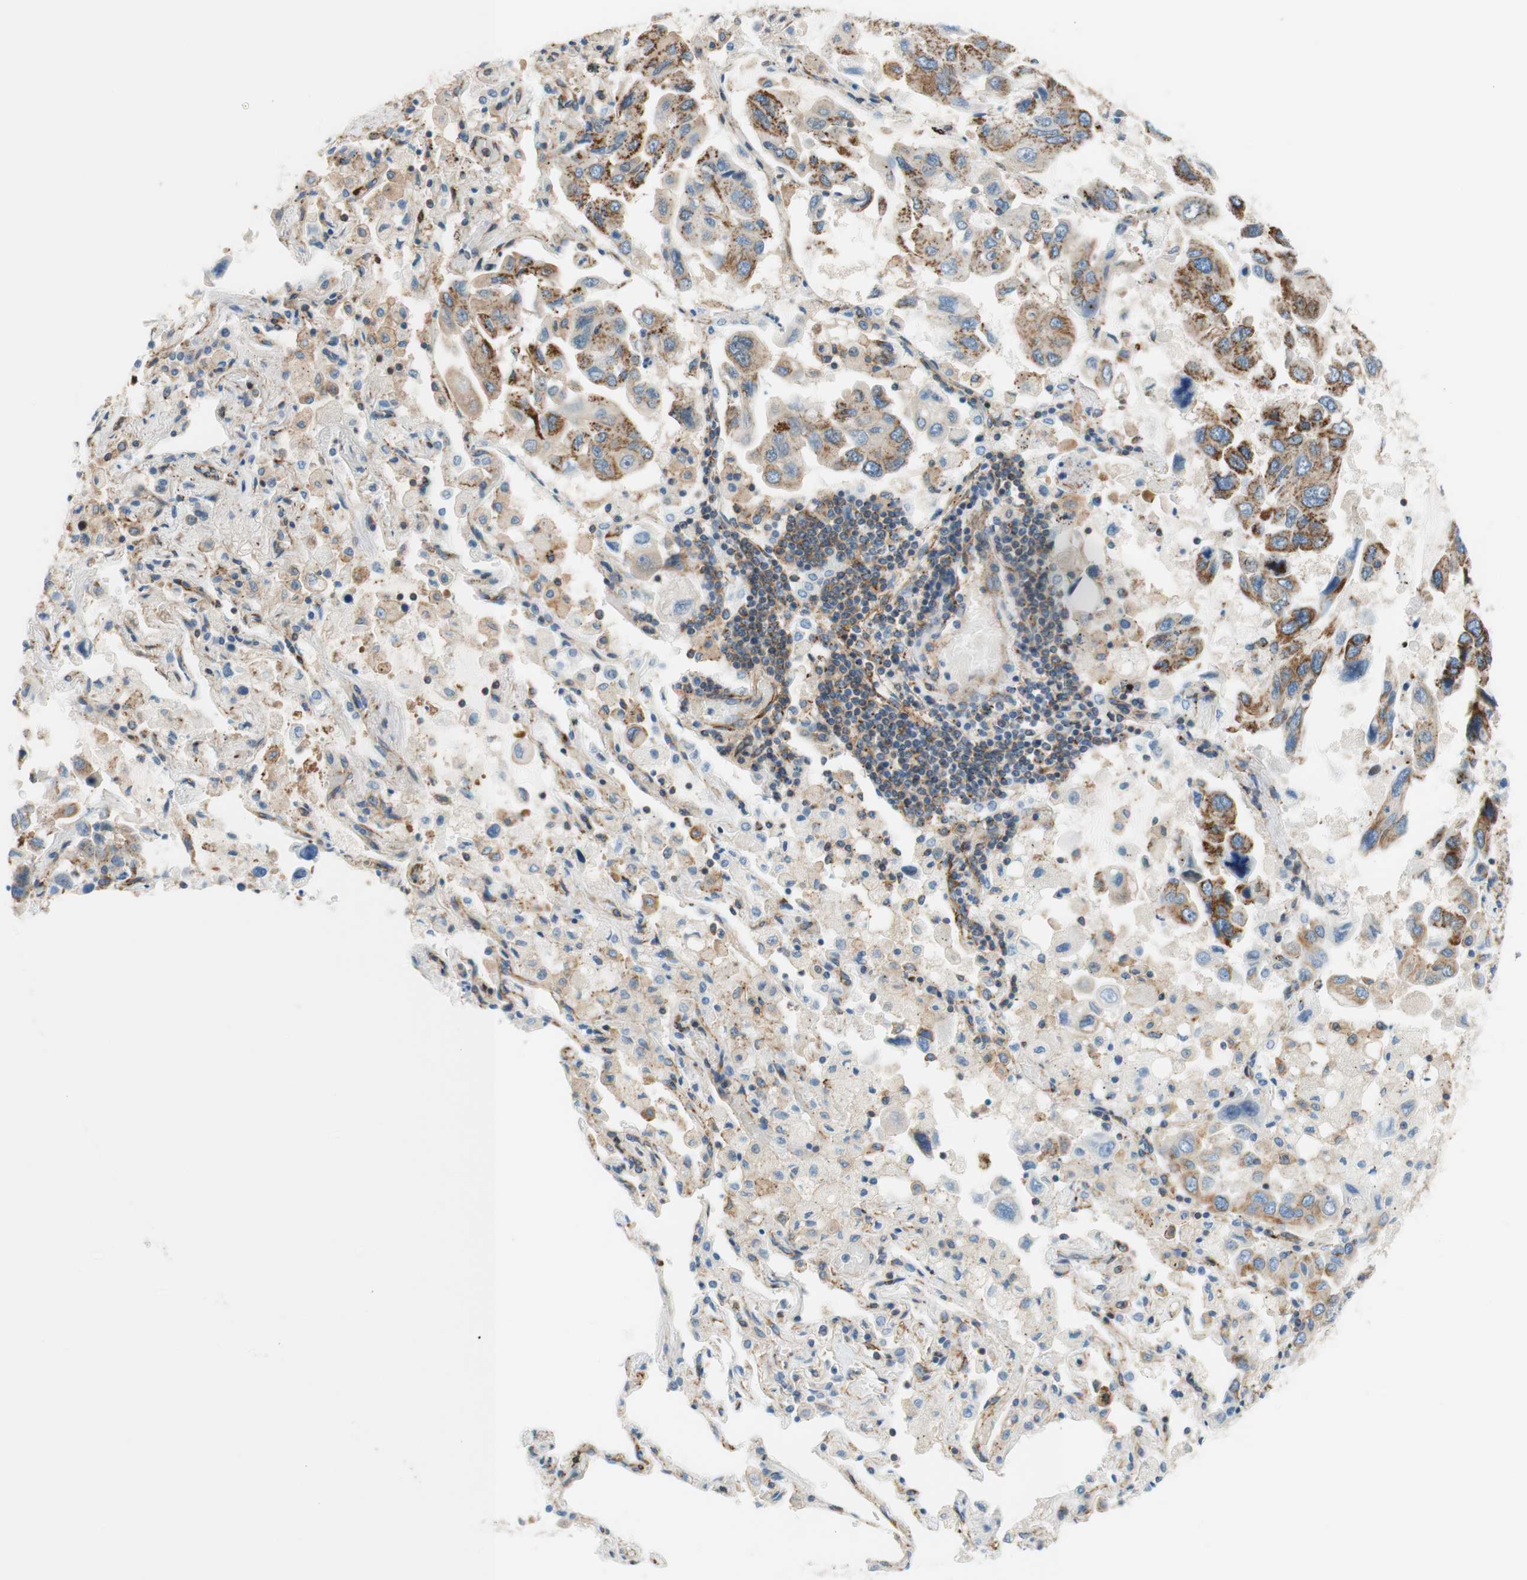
{"staining": {"intensity": "moderate", "quantity": "25%-75%", "location": "cytoplasmic/membranous"}, "tissue": "lung cancer", "cell_type": "Tumor cells", "image_type": "cancer", "snomed": [{"axis": "morphology", "description": "Adenocarcinoma, NOS"}, {"axis": "topography", "description": "Lung"}], "caption": "Moderate cytoplasmic/membranous expression is present in approximately 25%-75% of tumor cells in lung adenocarcinoma.", "gene": "VPS26A", "patient": {"sex": "male", "age": 64}}